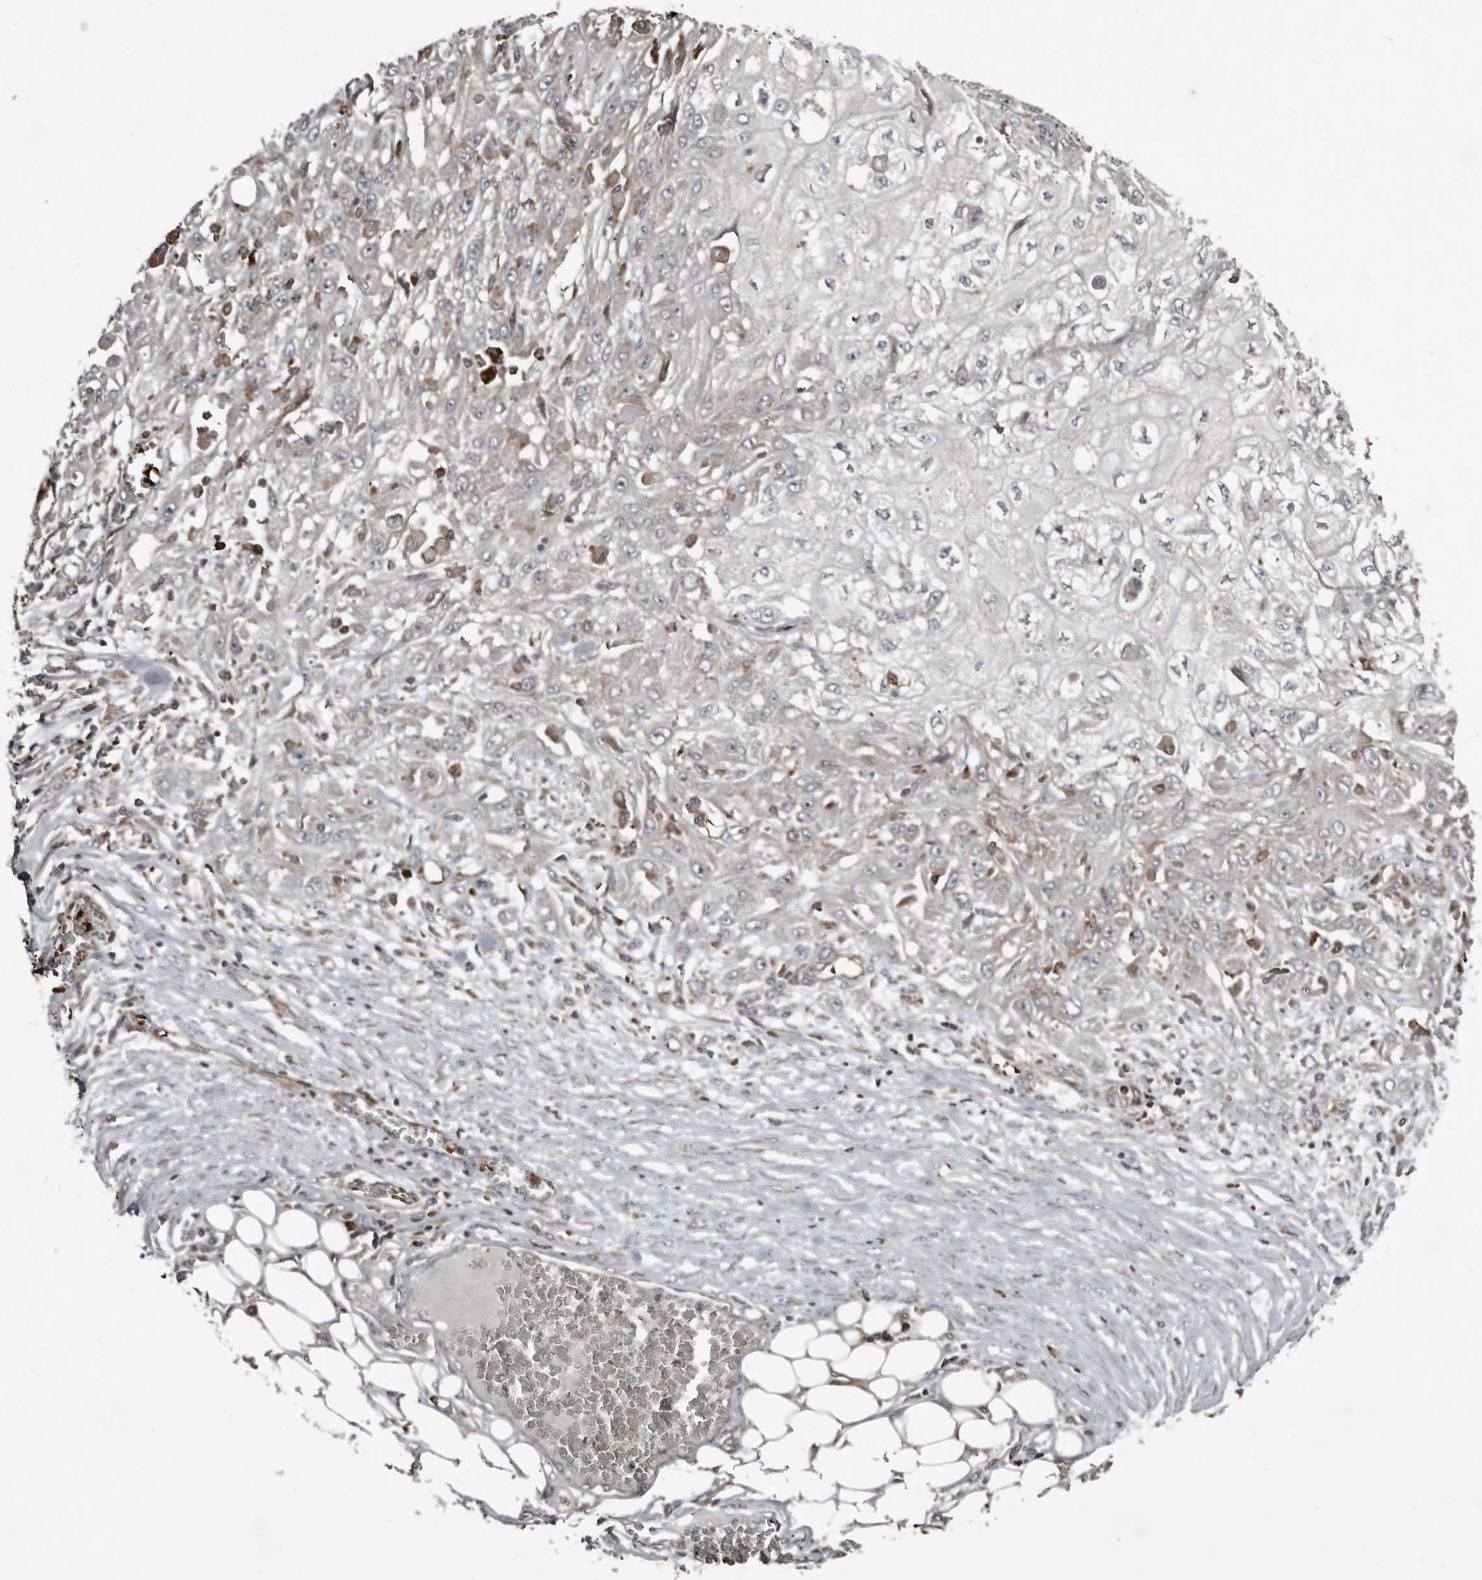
{"staining": {"intensity": "negative", "quantity": "none", "location": "none"}, "tissue": "skin cancer", "cell_type": "Tumor cells", "image_type": "cancer", "snomed": [{"axis": "morphology", "description": "Squamous cell carcinoma, NOS"}, {"axis": "morphology", "description": "Squamous cell carcinoma, metastatic, NOS"}, {"axis": "topography", "description": "Skin"}, {"axis": "topography", "description": "Lymph node"}], "caption": "Immunohistochemistry (IHC) photomicrograph of metastatic squamous cell carcinoma (skin) stained for a protein (brown), which demonstrates no expression in tumor cells.", "gene": "FBXO31", "patient": {"sex": "male", "age": 75}}